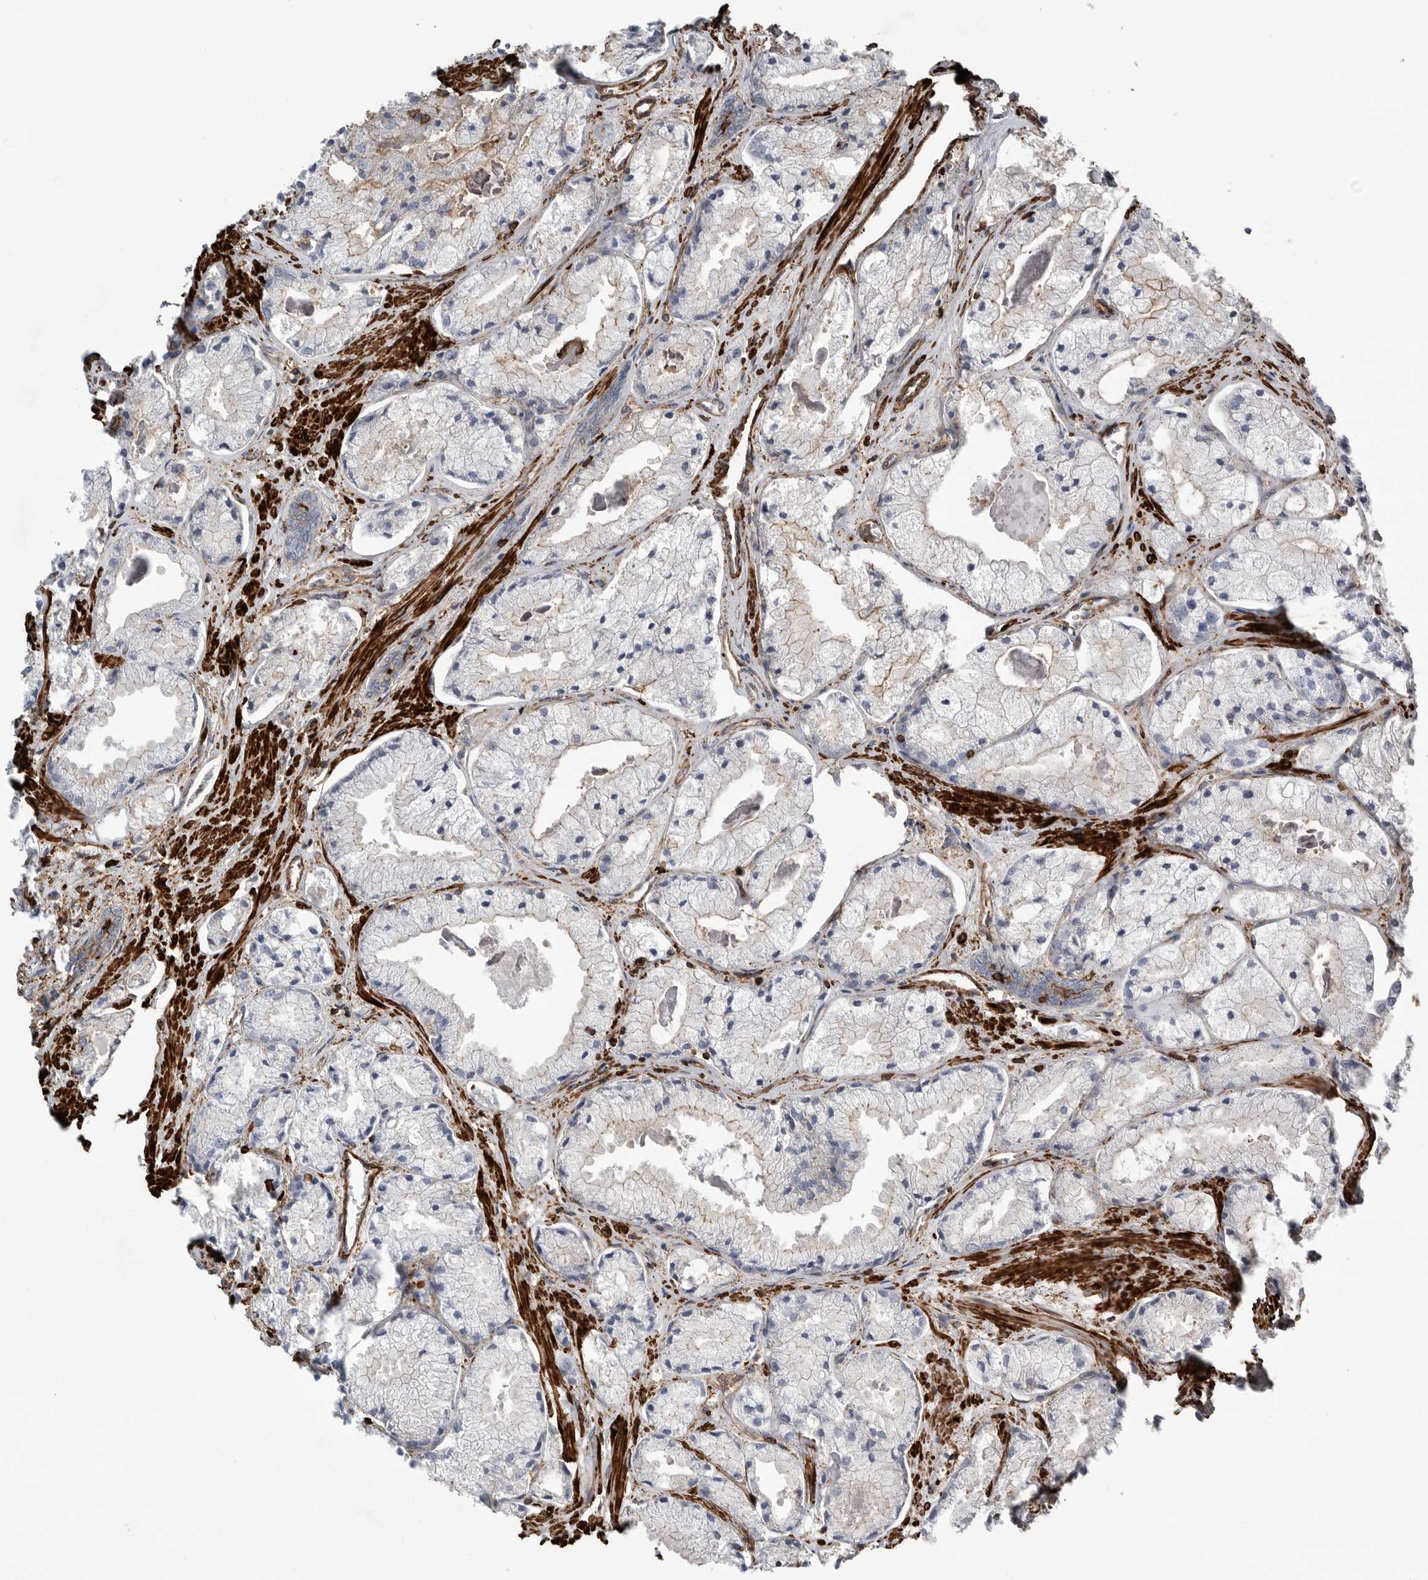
{"staining": {"intensity": "negative", "quantity": "none", "location": "none"}, "tissue": "prostate cancer", "cell_type": "Tumor cells", "image_type": "cancer", "snomed": [{"axis": "morphology", "description": "Adenocarcinoma, High grade"}, {"axis": "topography", "description": "Prostate"}], "caption": "The immunohistochemistry (IHC) image has no significant staining in tumor cells of prostate cancer (adenocarcinoma (high-grade)) tissue. Brightfield microscopy of immunohistochemistry (IHC) stained with DAB (brown) and hematoxylin (blue), captured at high magnification.", "gene": "GPER1", "patient": {"sex": "male", "age": 50}}